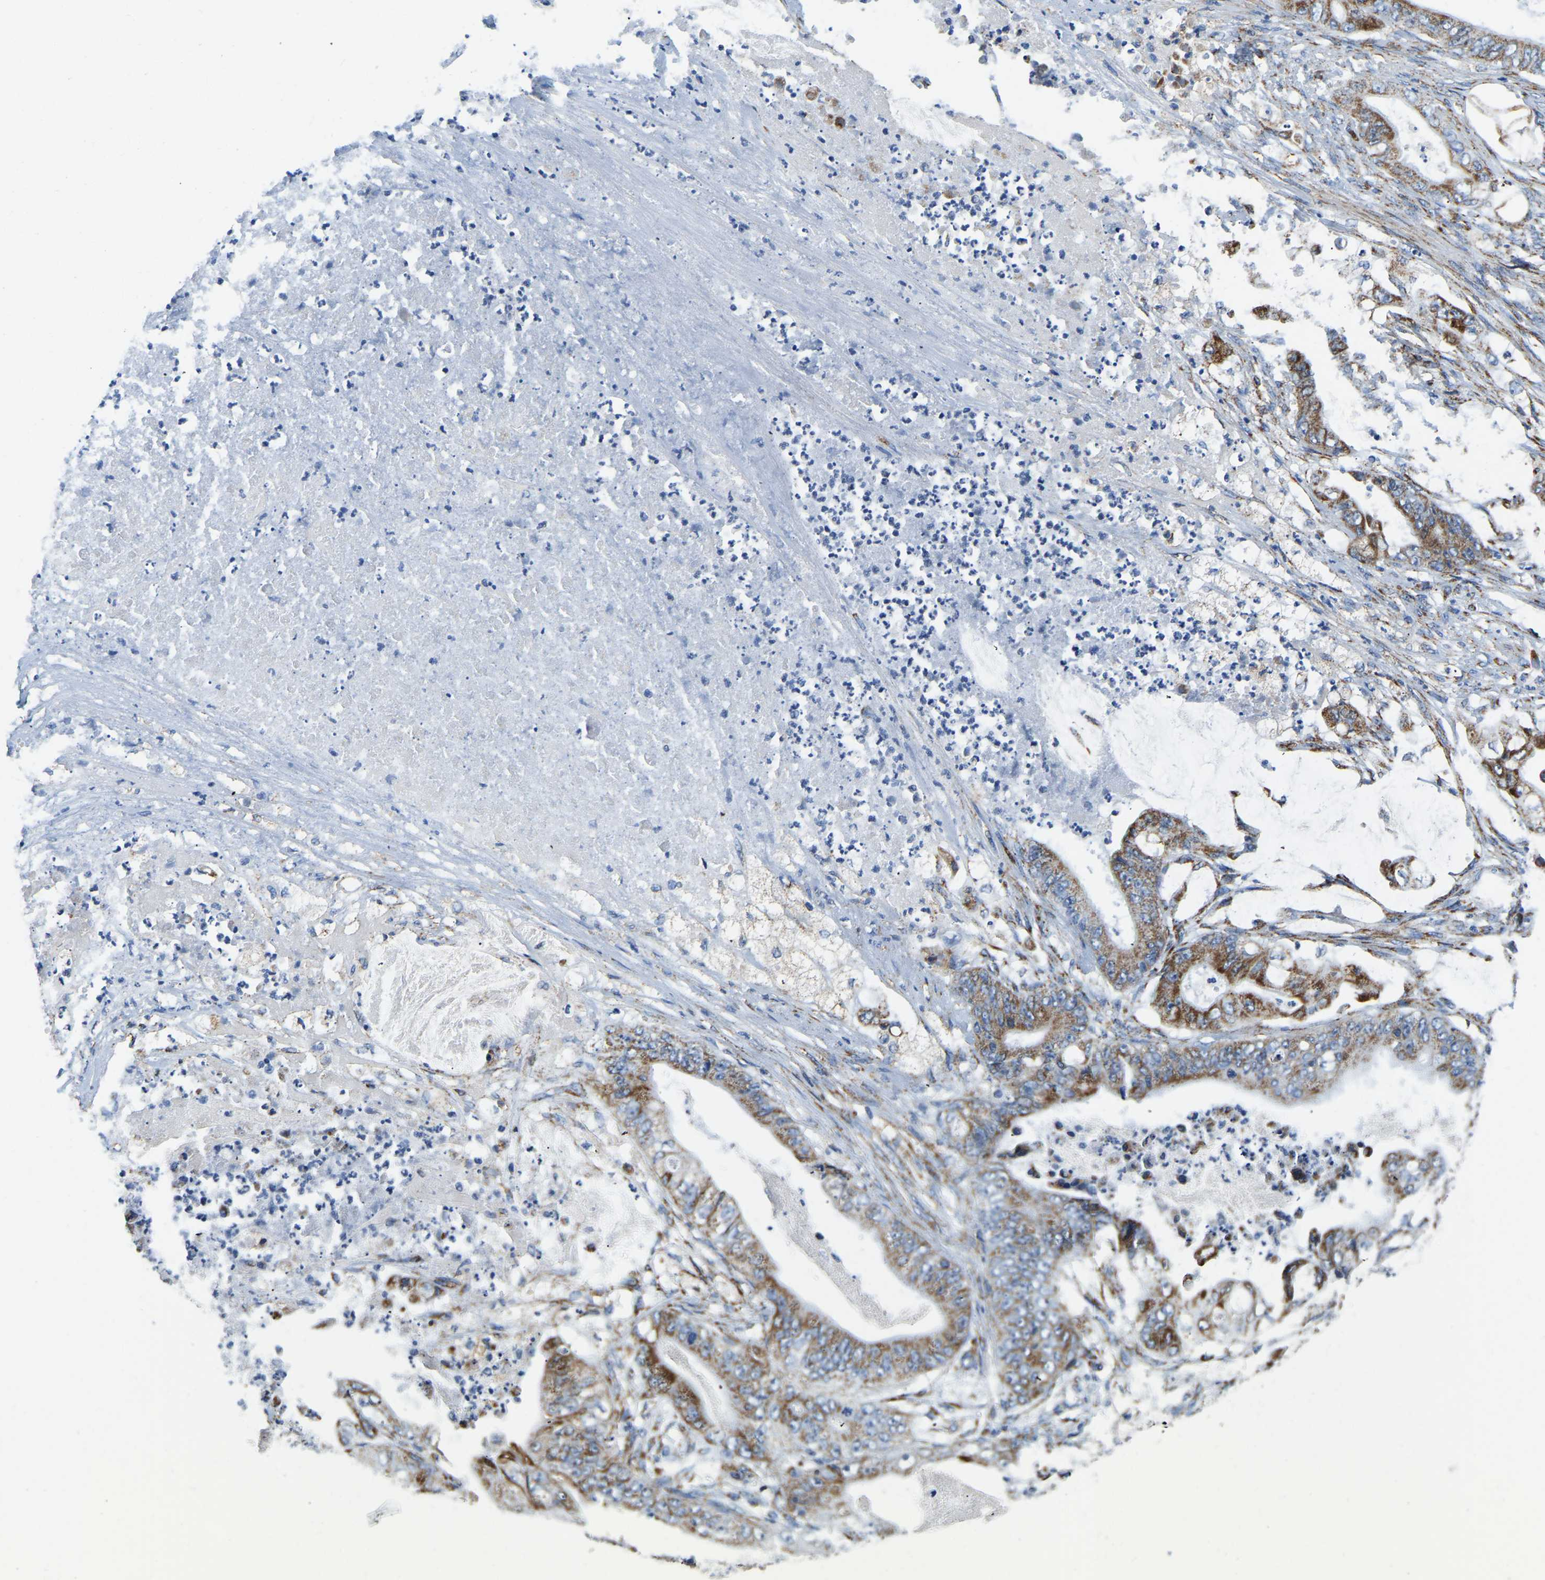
{"staining": {"intensity": "moderate", "quantity": ">75%", "location": "cytoplasmic/membranous"}, "tissue": "stomach cancer", "cell_type": "Tumor cells", "image_type": "cancer", "snomed": [{"axis": "morphology", "description": "Adenocarcinoma, NOS"}, {"axis": "topography", "description": "Stomach"}], "caption": "Adenocarcinoma (stomach) stained for a protein shows moderate cytoplasmic/membranous positivity in tumor cells.", "gene": "SFXN1", "patient": {"sex": "female", "age": 73}}